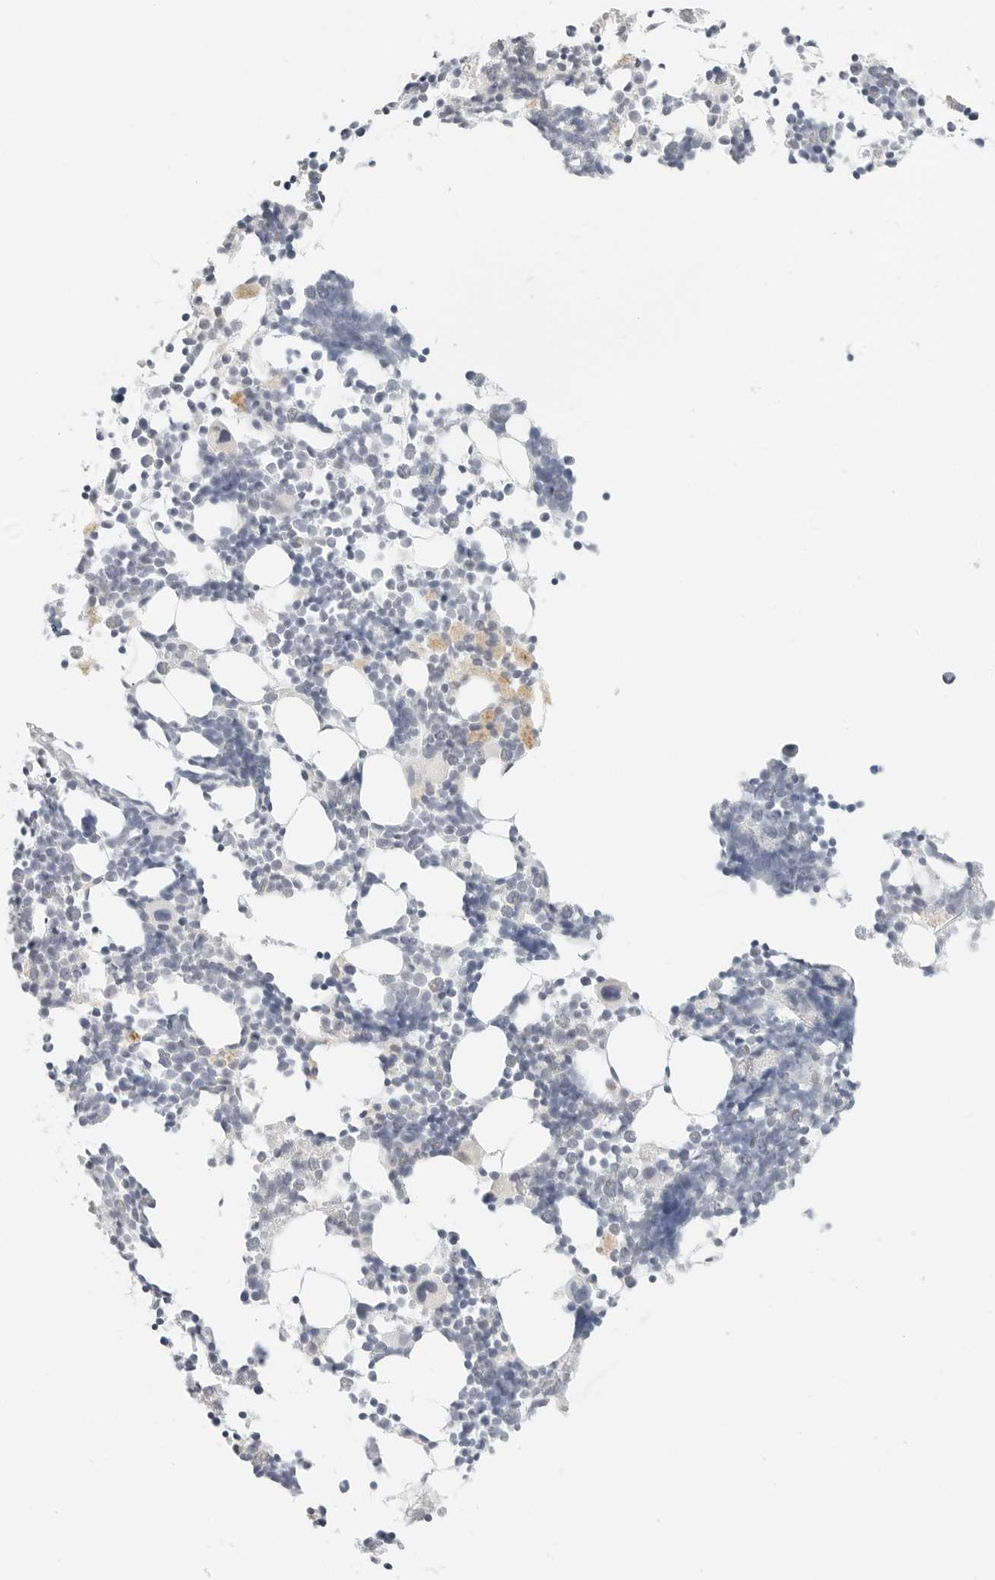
{"staining": {"intensity": "moderate", "quantity": "<25%", "location": "cytoplasmic/membranous"}, "tissue": "bone marrow", "cell_type": "Hematopoietic cells", "image_type": "normal", "snomed": [{"axis": "morphology", "description": "Normal tissue, NOS"}, {"axis": "morphology", "description": "Inflammation, NOS"}, {"axis": "topography", "description": "Bone marrow"}], "caption": "Bone marrow stained for a protein (brown) demonstrates moderate cytoplasmic/membranous positive positivity in approximately <25% of hematopoietic cells.", "gene": "NEO1", "patient": {"sex": "male", "age": 21}}